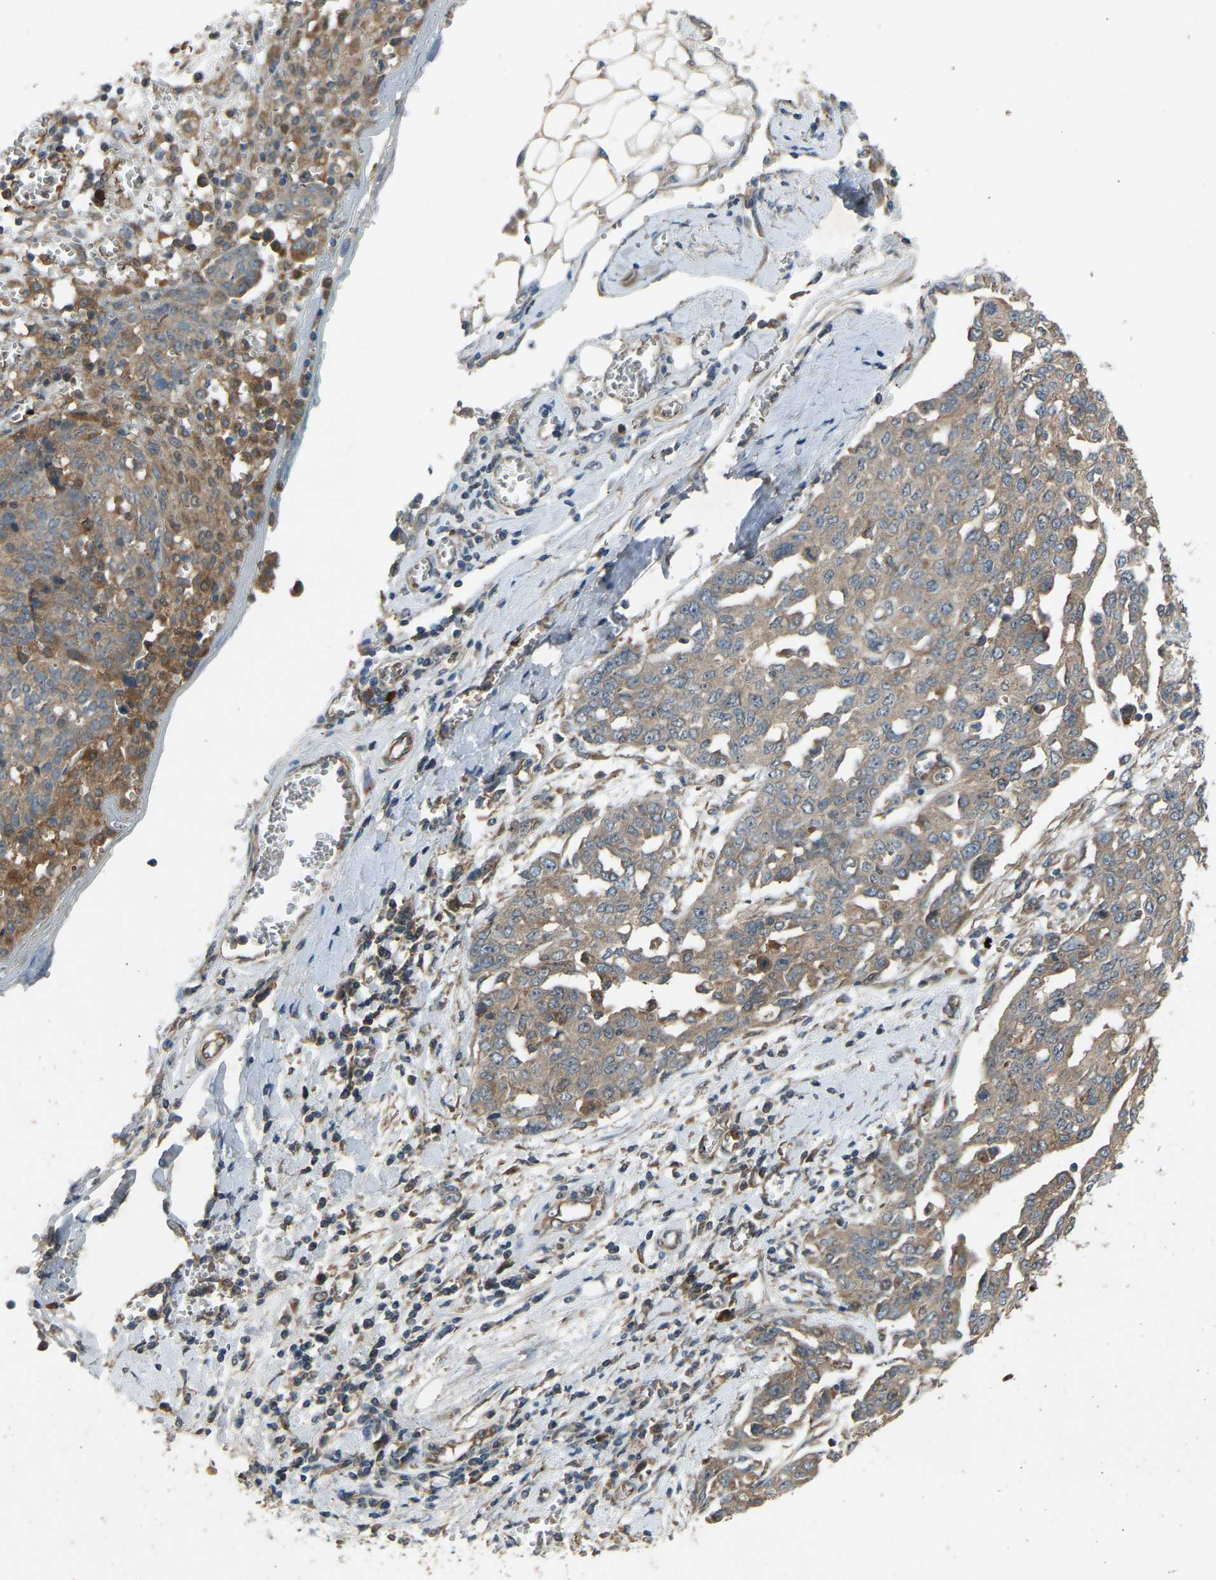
{"staining": {"intensity": "moderate", "quantity": ">75%", "location": "cytoplasmic/membranous"}, "tissue": "ovarian cancer", "cell_type": "Tumor cells", "image_type": "cancer", "snomed": [{"axis": "morphology", "description": "Cystadenocarcinoma, serous, NOS"}, {"axis": "topography", "description": "Soft tissue"}, {"axis": "topography", "description": "Ovary"}], "caption": "Tumor cells display moderate cytoplasmic/membranous staining in about >75% of cells in ovarian serous cystadenocarcinoma.", "gene": "GAS2L1", "patient": {"sex": "female", "age": 57}}